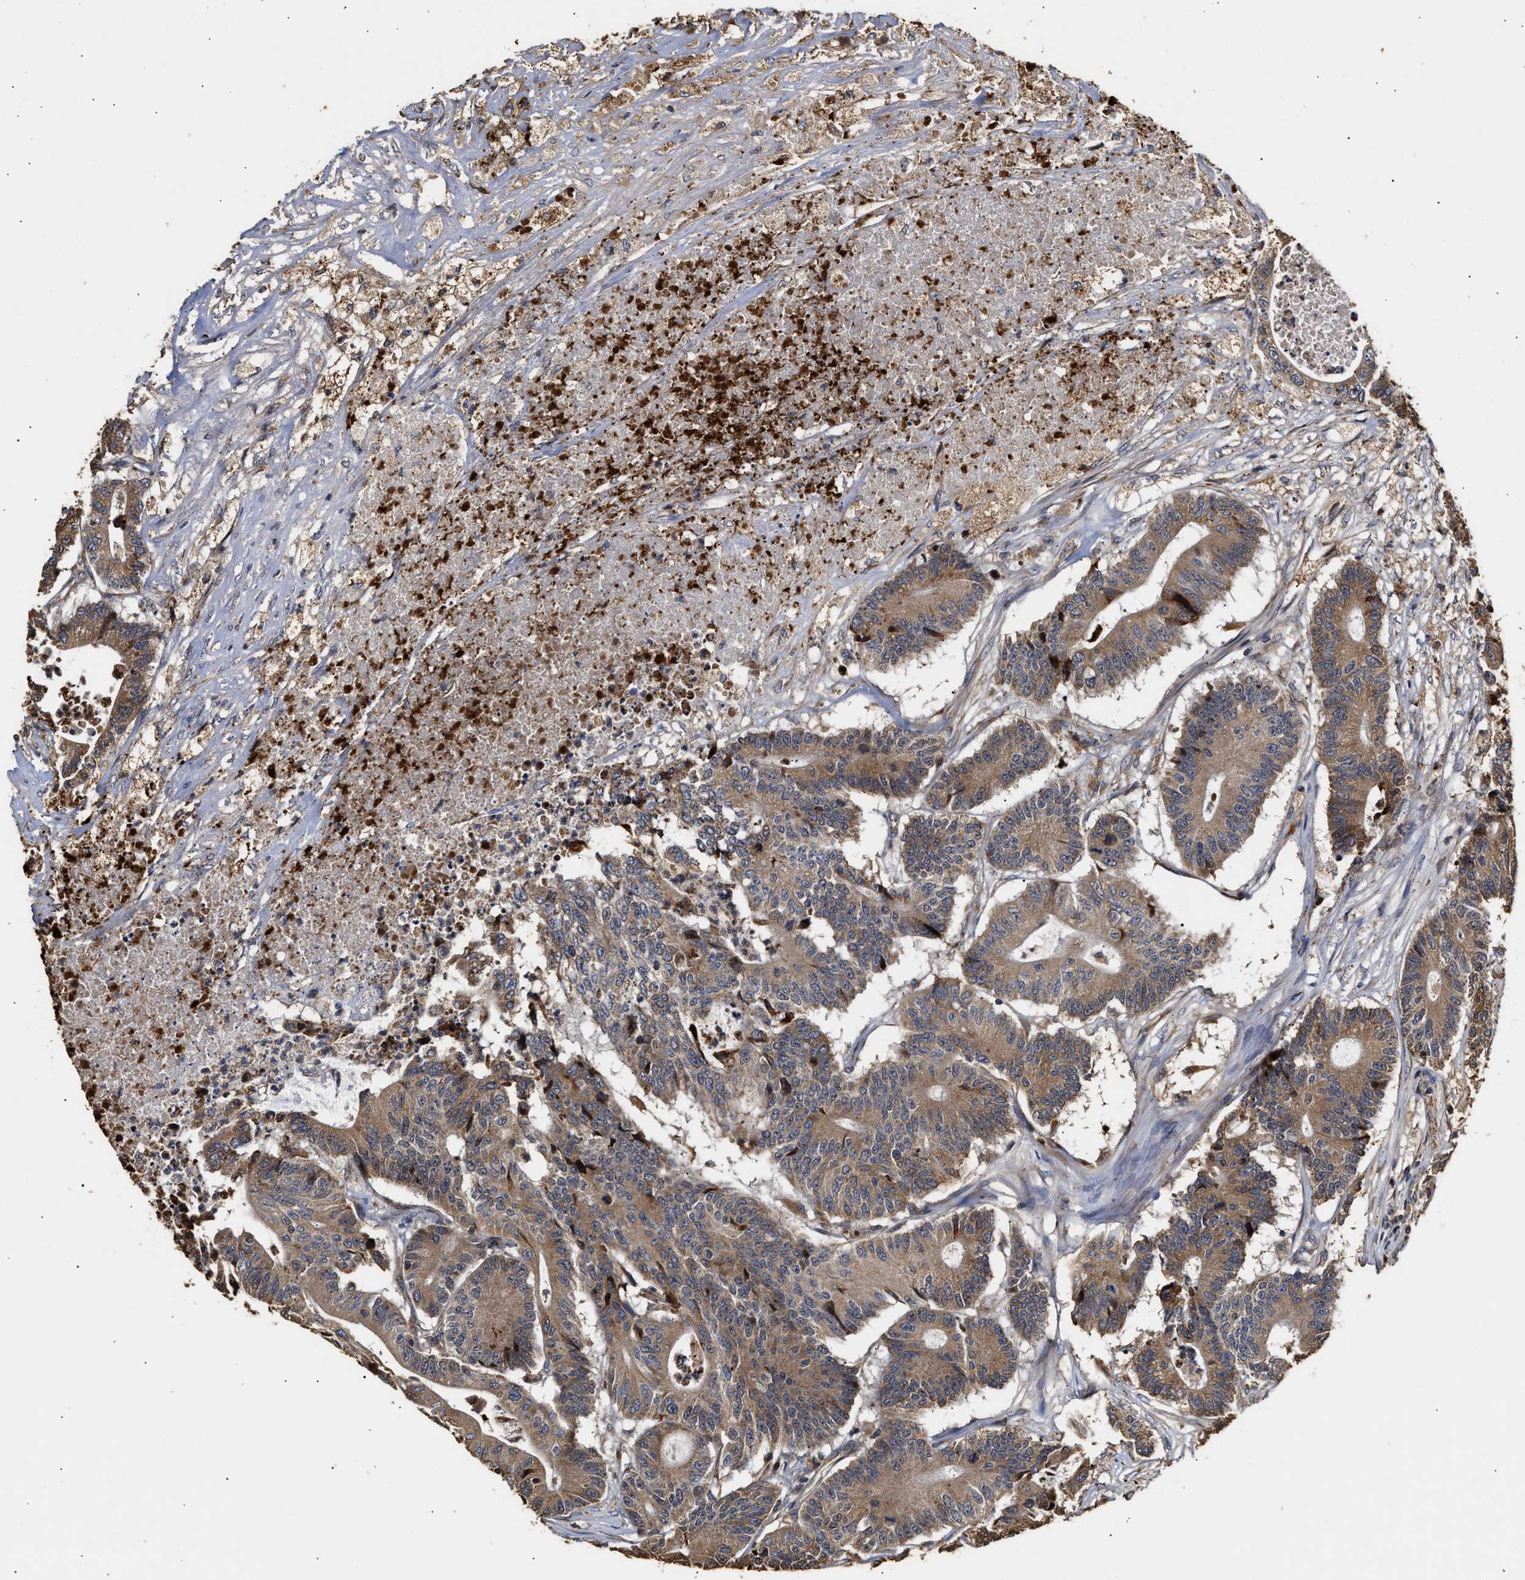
{"staining": {"intensity": "moderate", "quantity": ">75%", "location": "cytoplasmic/membranous"}, "tissue": "colorectal cancer", "cell_type": "Tumor cells", "image_type": "cancer", "snomed": [{"axis": "morphology", "description": "Adenocarcinoma, NOS"}, {"axis": "topography", "description": "Colon"}], "caption": "High-magnification brightfield microscopy of colorectal adenocarcinoma stained with DAB (3,3'-diaminobenzidine) (brown) and counterstained with hematoxylin (blue). tumor cells exhibit moderate cytoplasmic/membranous positivity is identified in about>75% of cells.", "gene": "GOSR1", "patient": {"sex": "female", "age": 84}}